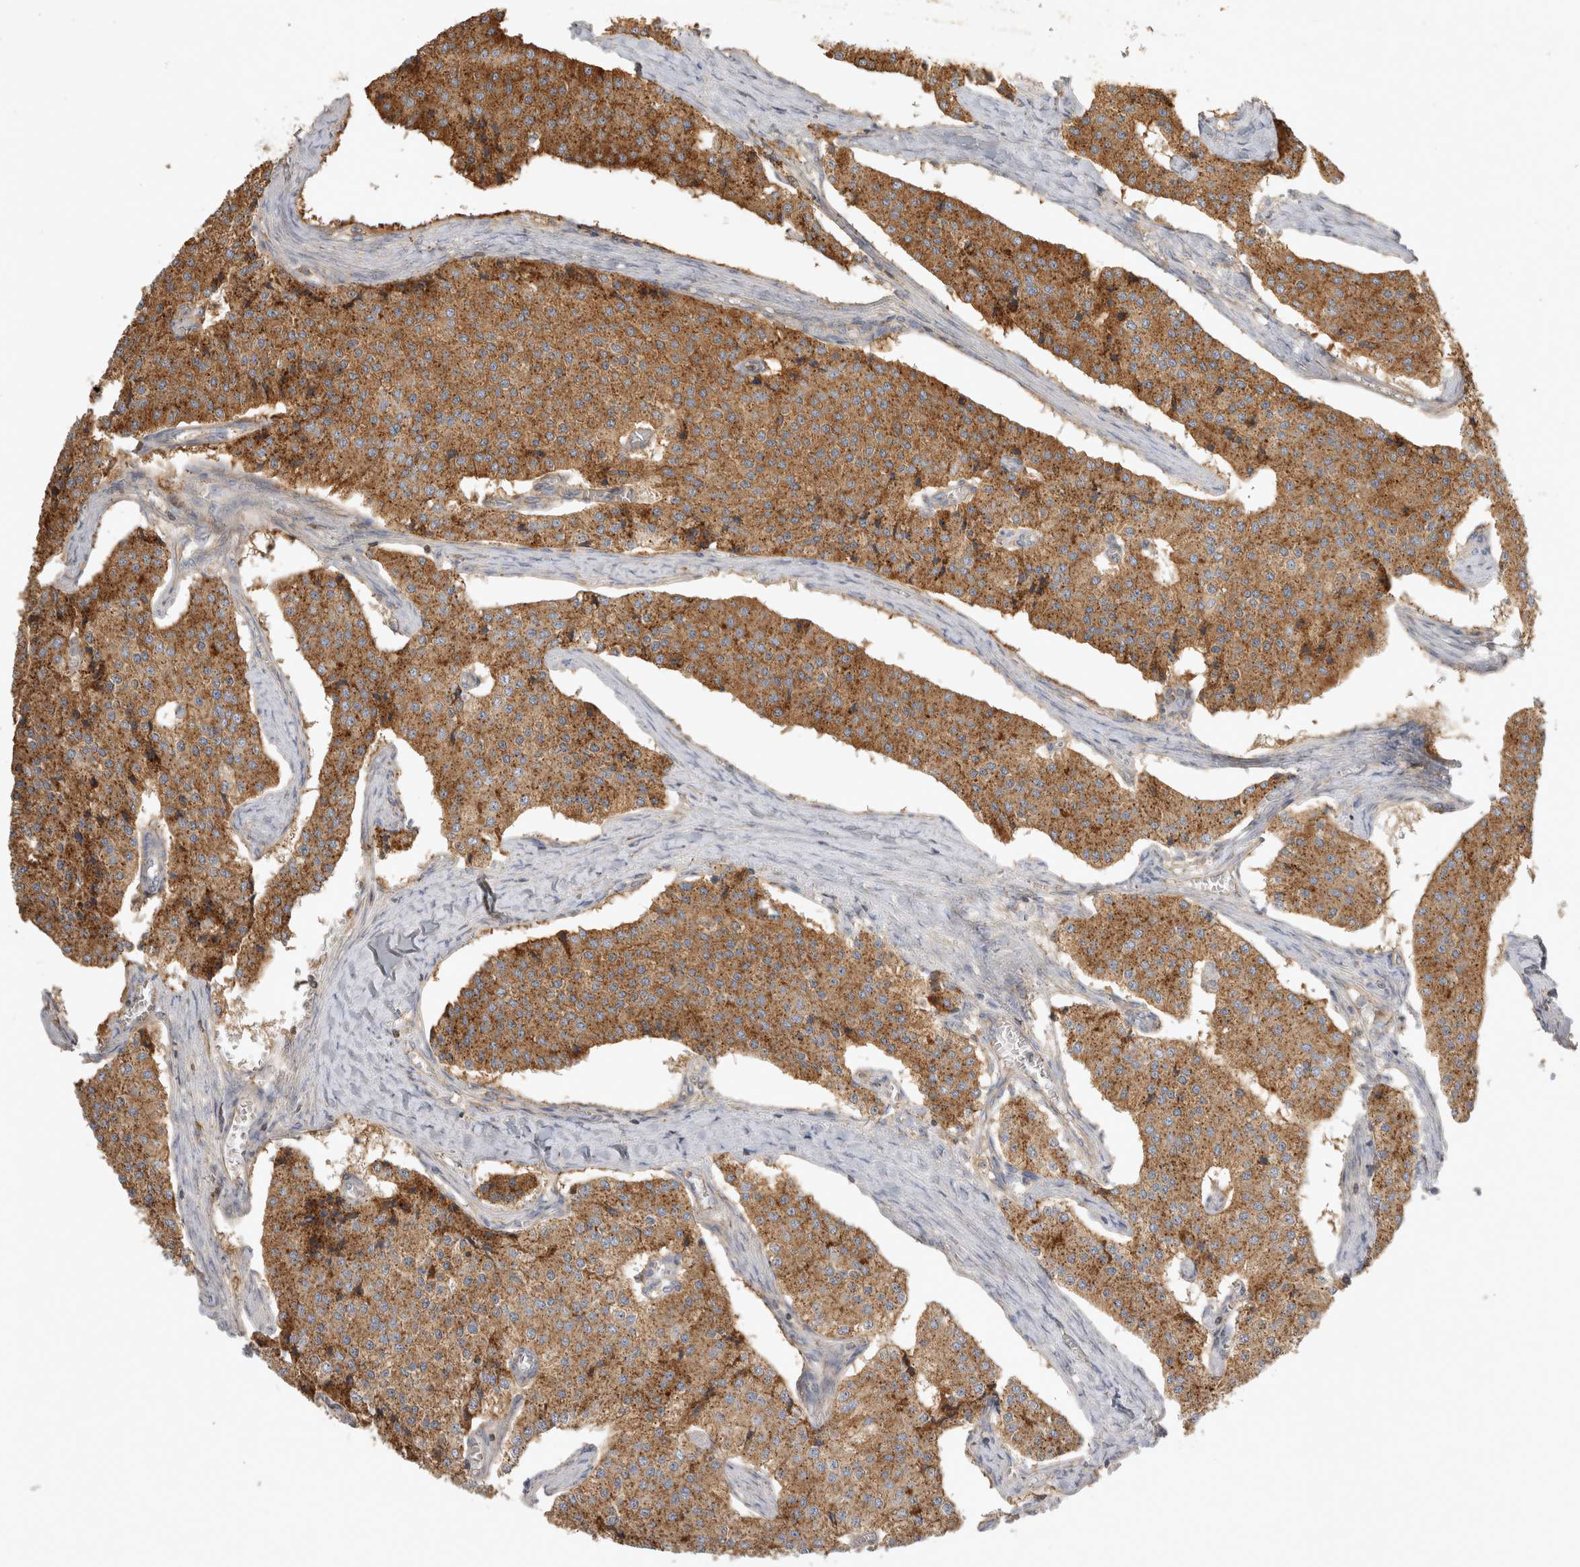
{"staining": {"intensity": "strong", "quantity": ">75%", "location": "cytoplasmic/membranous"}, "tissue": "carcinoid", "cell_type": "Tumor cells", "image_type": "cancer", "snomed": [{"axis": "morphology", "description": "Carcinoid, malignant, NOS"}, {"axis": "topography", "description": "Colon"}], "caption": "Immunohistochemistry (IHC) of carcinoid (malignant) demonstrates high levels of strong cytoplasmic/membranous expression in about >75% of tumor cells.", "gene": "CHMP6", "patient": {"sex": "female", "age": 52}}